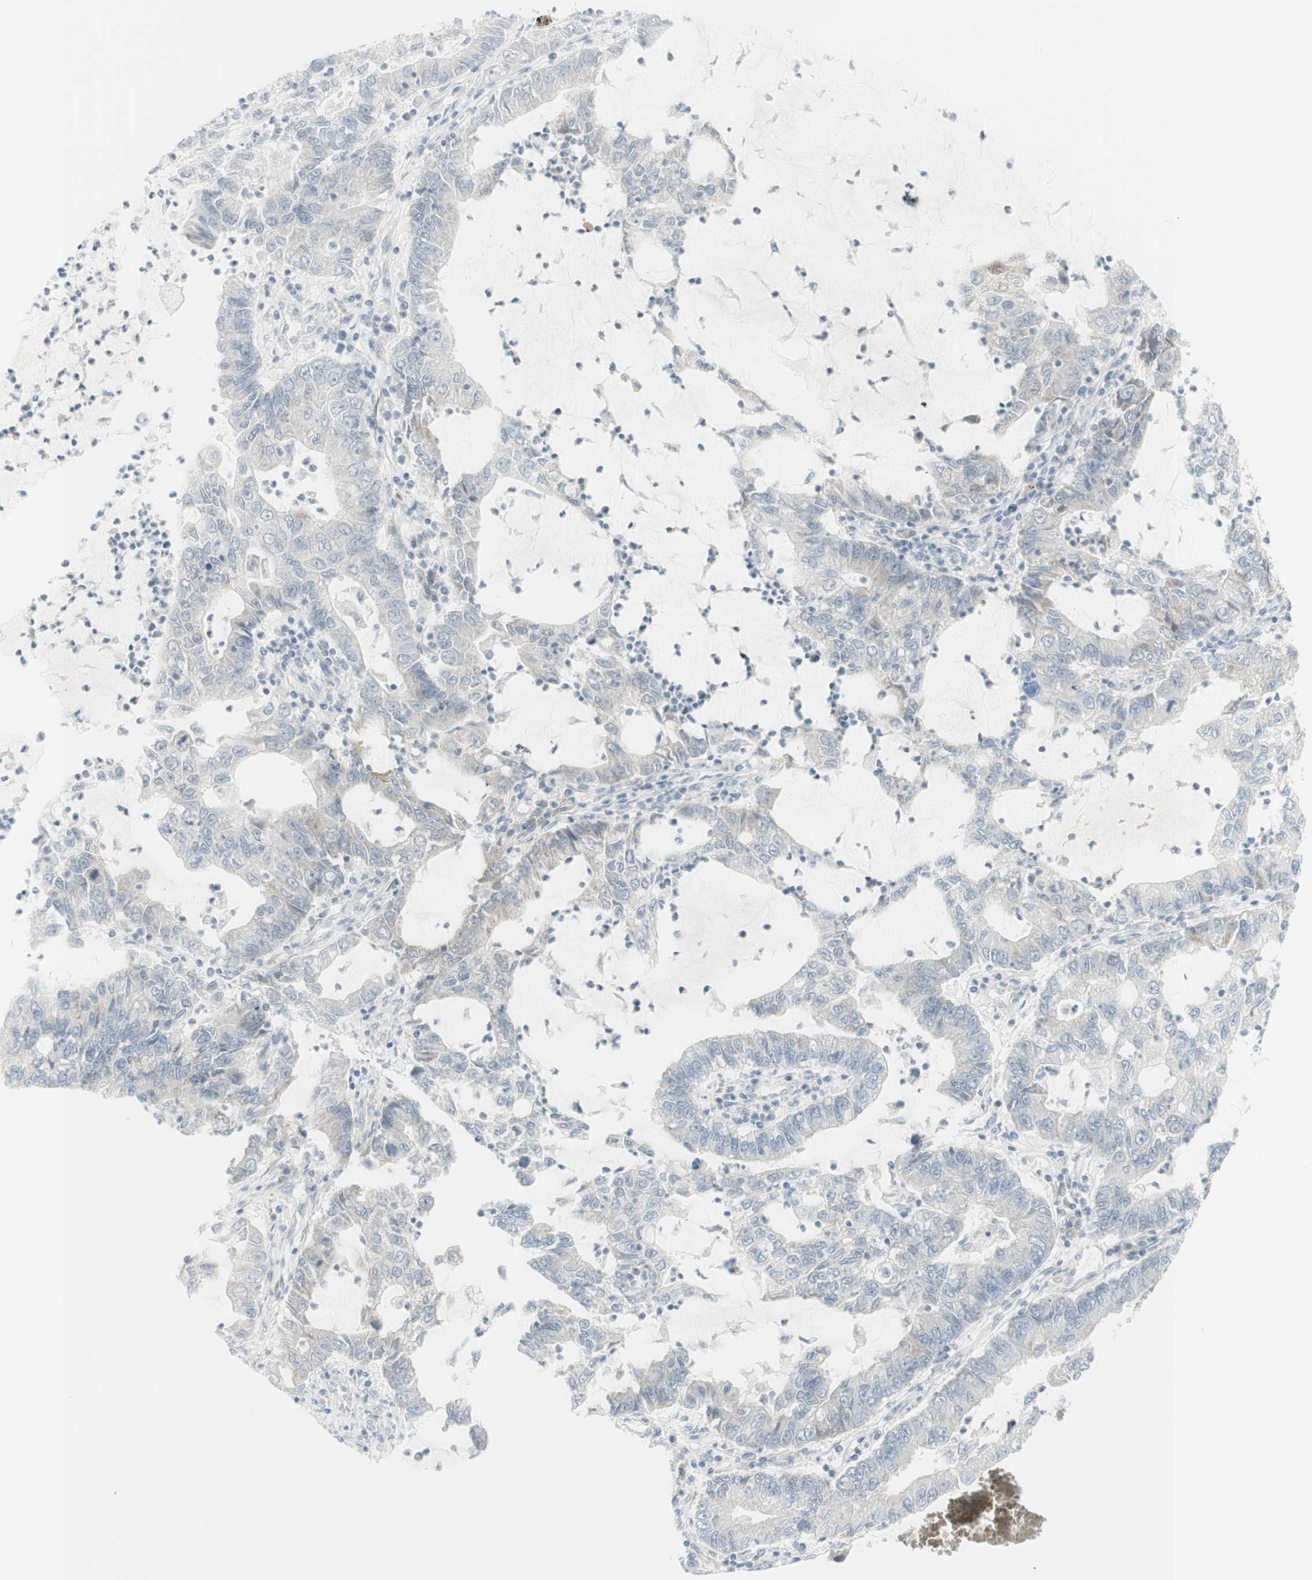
{"staining": {"intensity": "negative", "quantity": "none", "location": "none"}, "tissue": "lung cancer", "cell_type": "Tumor cells", "image_type": "cancer", "snomed": [{"axis": "morphology", "description": "Adenocarcinoma, NOS"}, {"axis": "topography", "description": "Lung"}], "caption": "Photomicrograph shows no significant protein positivity in tumor cells of adenocarcinoma (lung).", "gene": "MDK", "patient": {"sex": "female", "age": 51}}